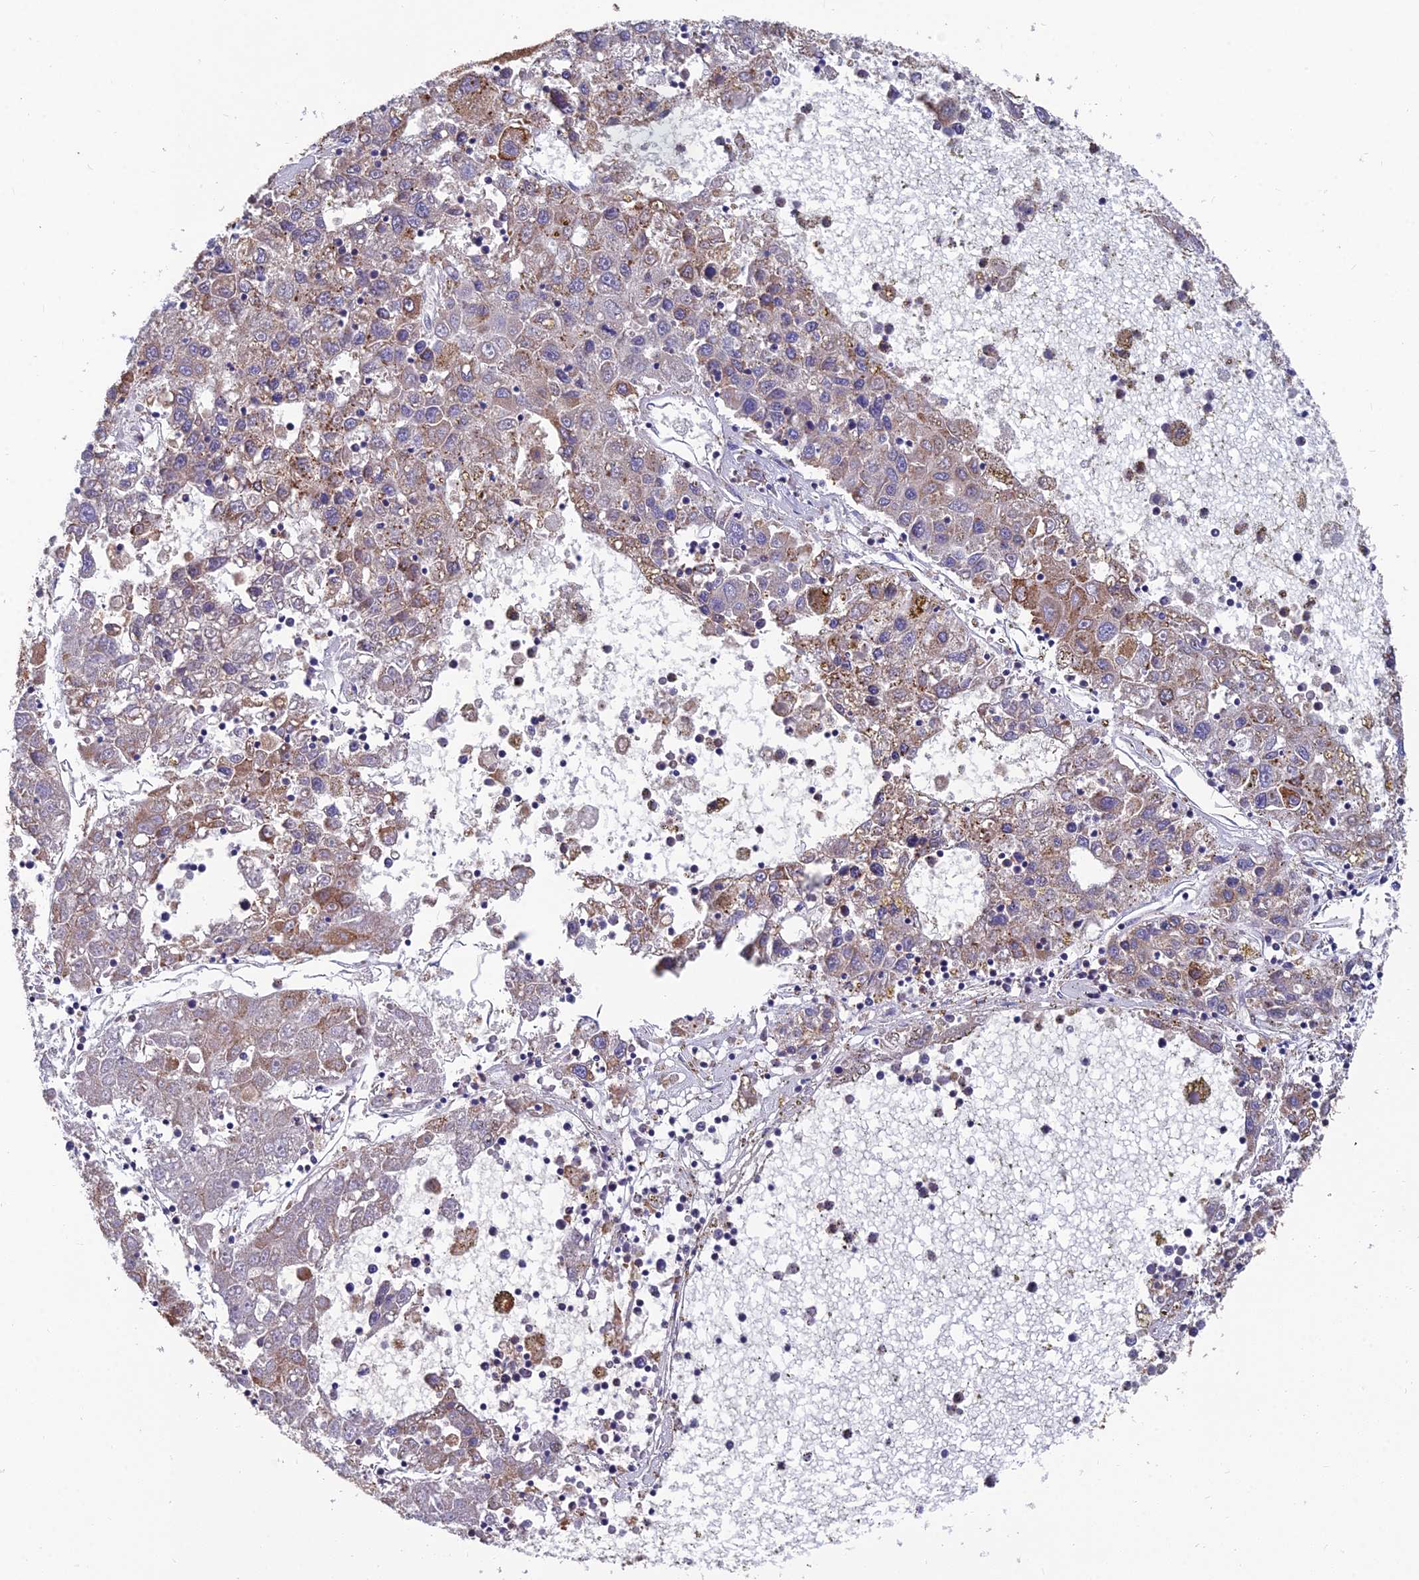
{"staining": {"intensity": "moderate", "quantity": "<25%", "location": "cytoplasmic/membranous"}, "tissue": "liver cancer", "cell_type": "Tumor cells", "image_type": "cancer", "snomed": [{"axis": "morphology", "description": "Carcinoma, Hepatocellular, NOS"}, {"axis": "topography", "description": "Liver"}], "caption": "Immunohistochemistry staining of liver cancer (hepatocellular carcinoma), which reveals low levels of moderate cytoplasmic/membranous expression in approximately <25% of tumor cells indicating moderate cytoplasmic/membranous protein positivity. The staining was performed using DAB (brown) for protein detection and nuclei were counterstained in hematoxylin (blue).", "gene": "UMAD1", "patient": {"sex": "male", "age": 49}}